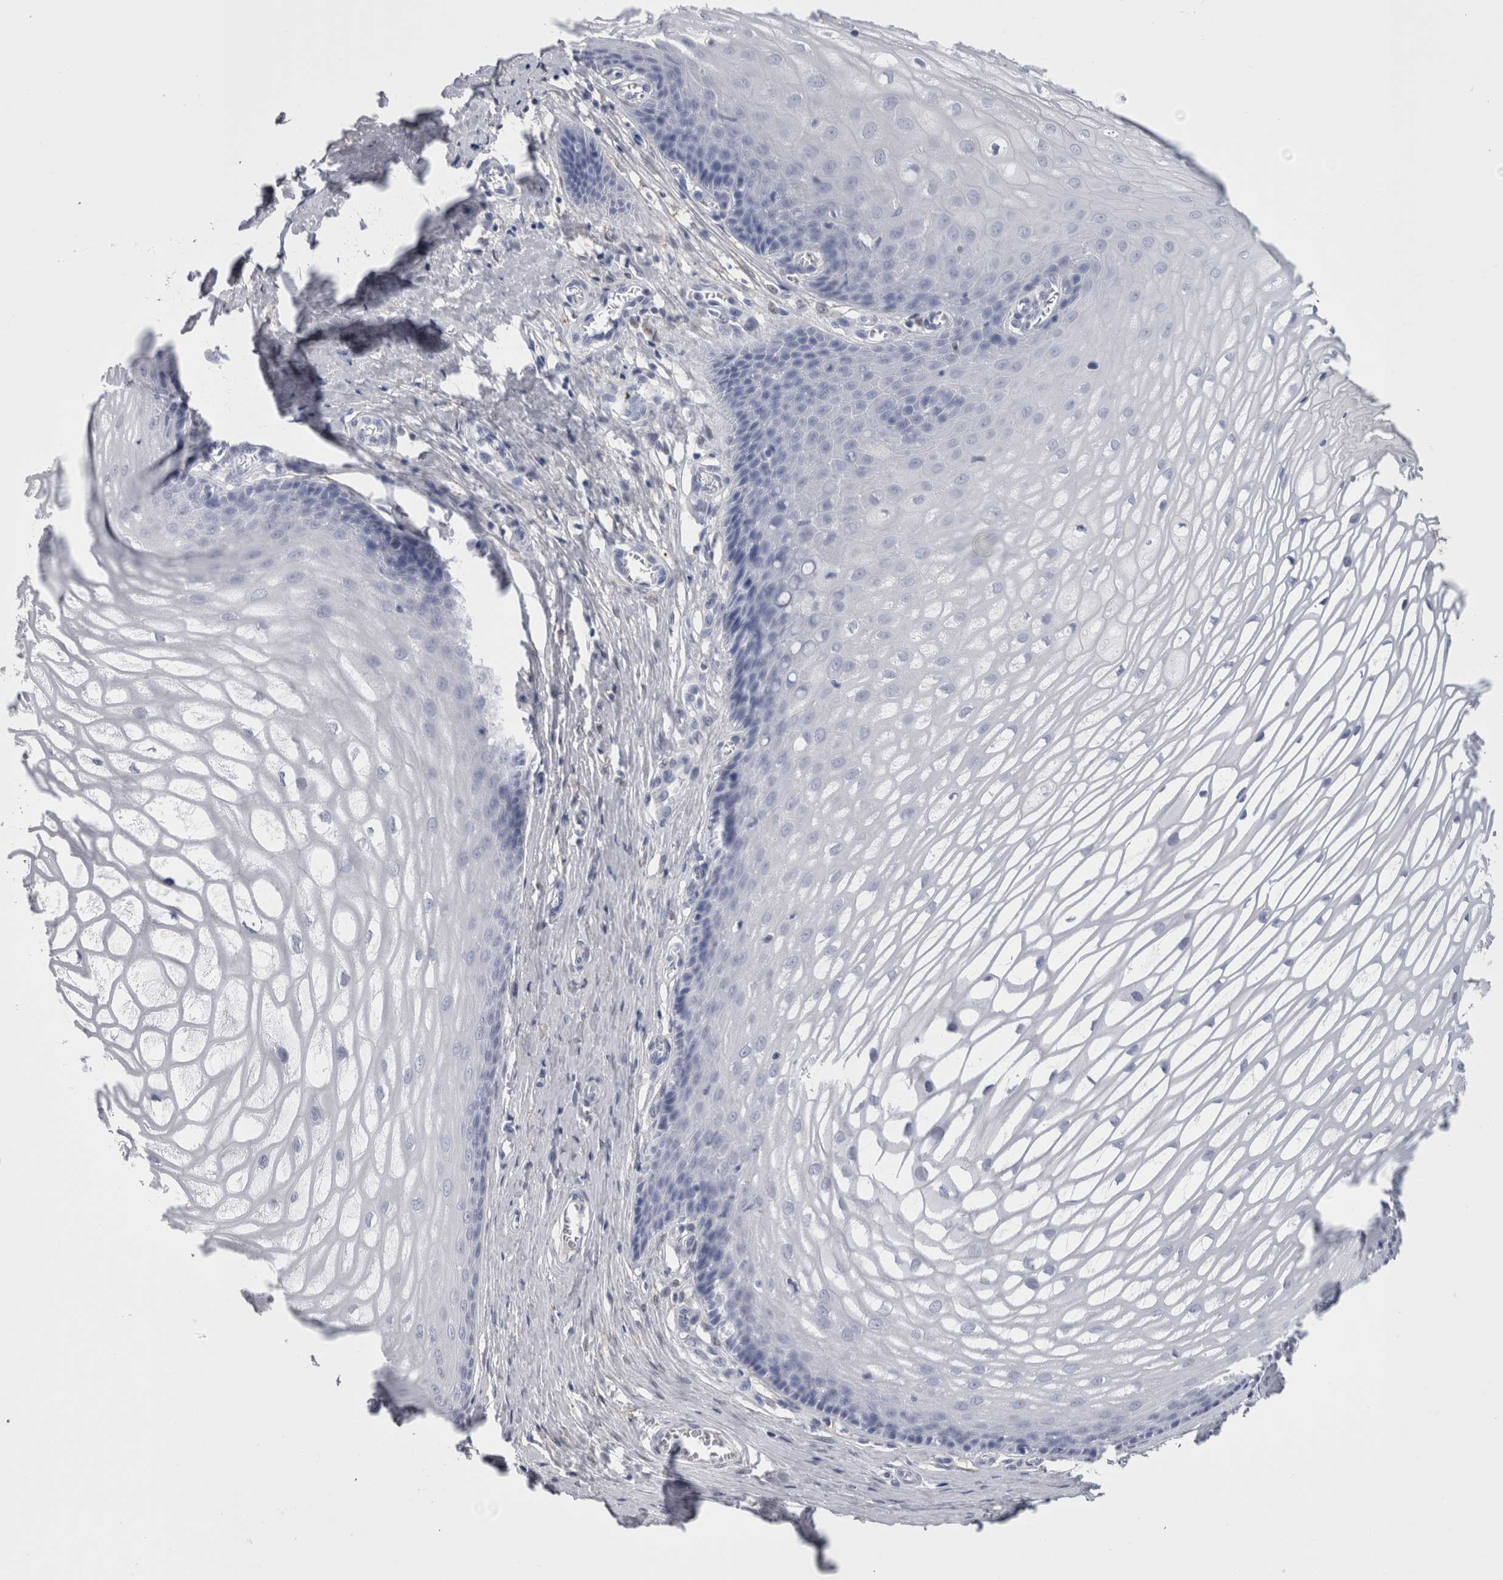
{"staining": {"intensity": "weak", "quantity": ">75%", "location": "cytoplasmic/membranous,nuclear"}, "tissue": "cervix", "cell_type": "Glandular cells", "image_type": "normal", "snomed": [{"axis": "morphology", "description": "Normal tissue, NOS"}, {"axis": "topography", "description": "Cervix"}], "caption": "Immunohistochemistry of unremarkable human cervix demonstrates low levels of weak cytoplasmic/membranous,nuclear staining in approximately >75% of glandular cells.", "gene": "CA8", "patient": {"sex": "female", "age": 55}}